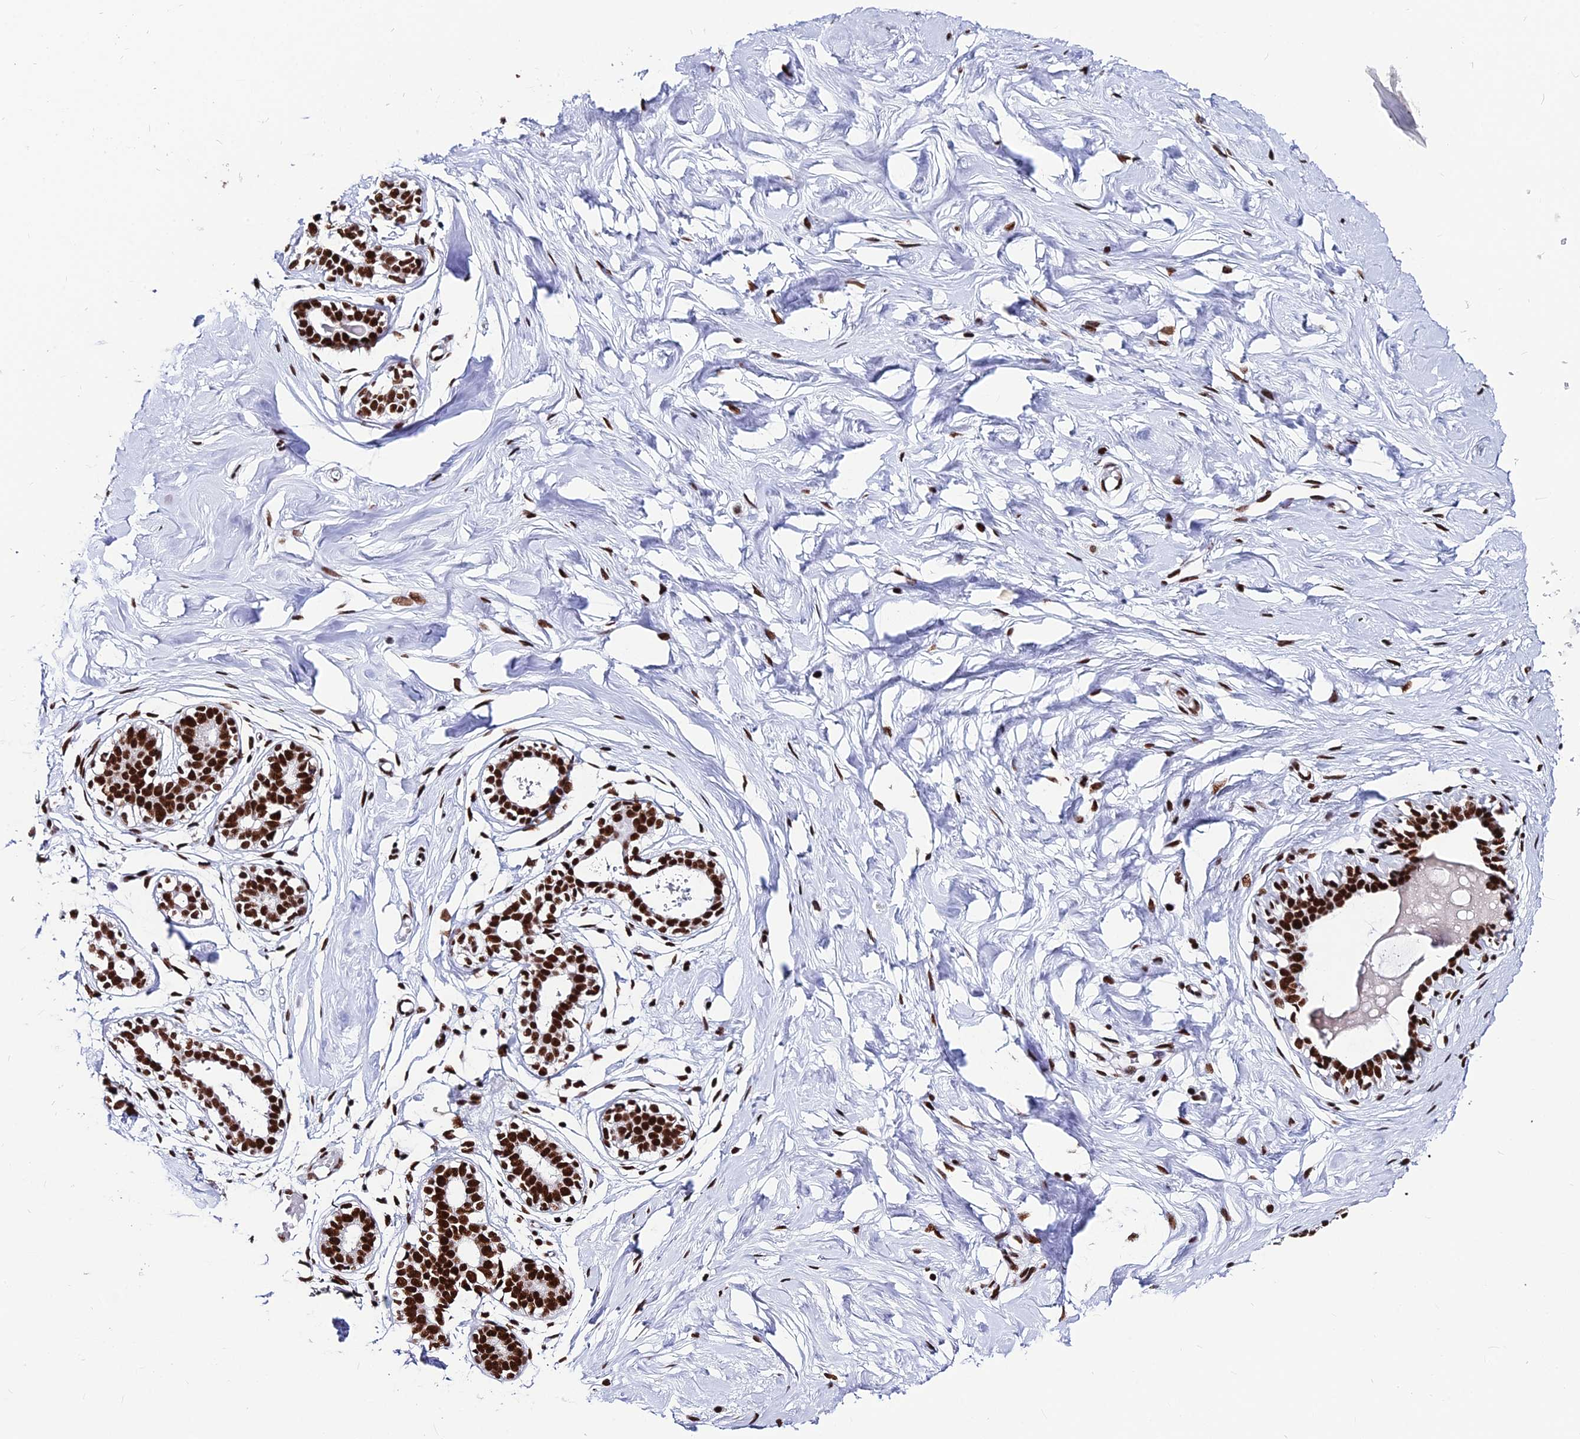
{"staining": {"intensity": "moderate", "quantity": ">75%", "location": "nuclear"}, "tissue": "breast", "cell_type": "Adipocytes", "image_type": "normal", "snomed": [{"axis": "morphology", "description": "Normal tissue, NOS"}, {"axis": "morphology", "description": "Adenoma, NOS"}, {"axis": "topography", "description": "Breast"}], "caption": "Breast stained with DAB (3,3'-diaminobenzidine) immunohistochemistry reveals medium levels of moderate nuclear expression in approximately >75% of adipocytes.", "gene": "HNRNPH1", "patient": {"sex": "female", "age": 23}}